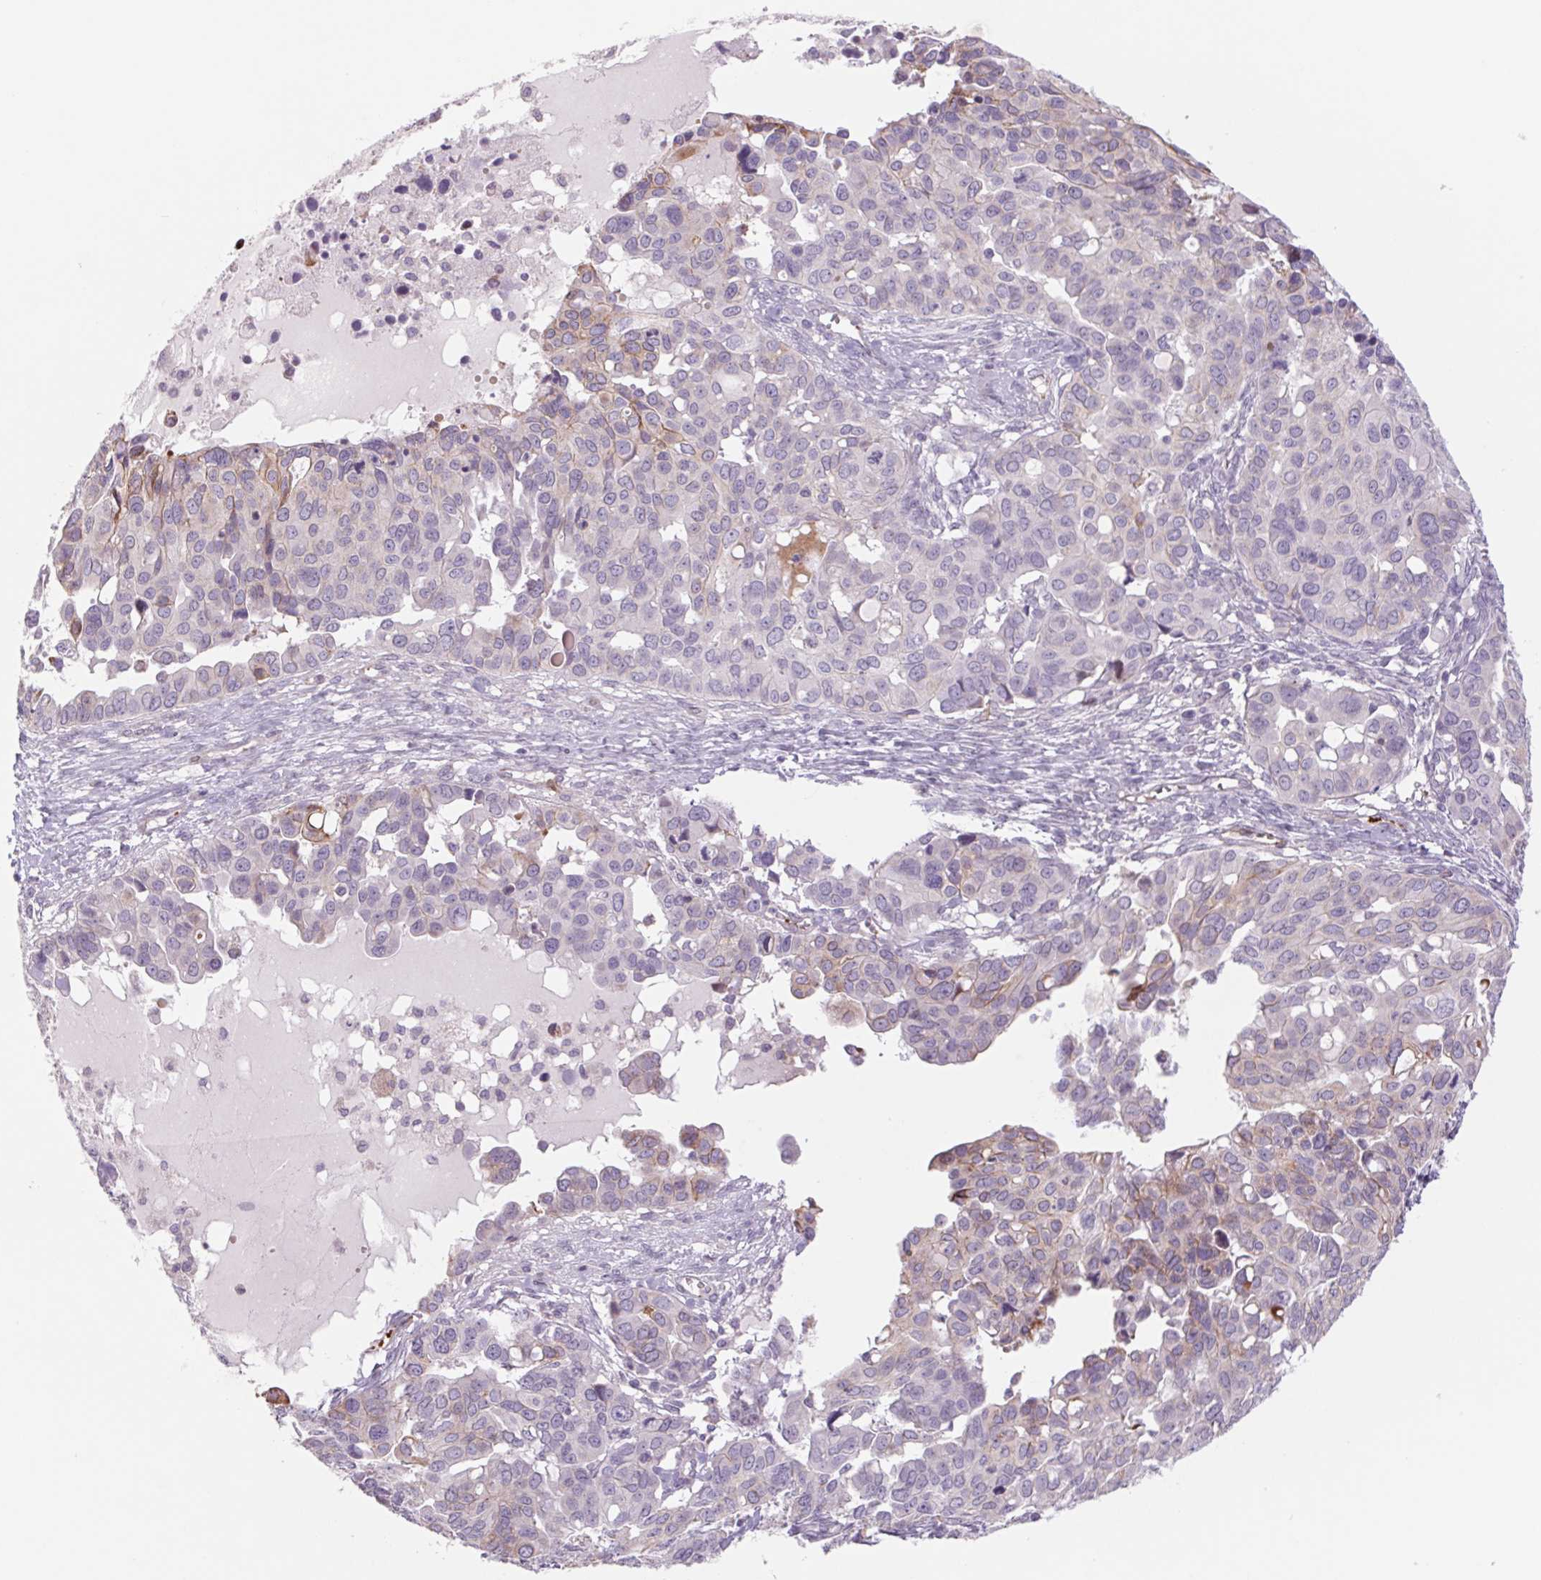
{"staining": {"intensity": "weak", "quantity": "<25%", "location": "cytoplasmic/membranous"}, "tissue": "ovarian cancer", "cell_type": "Tumor cells", "image_type": "cancer", "snomed": [{"axis": "morphology", "description": "Carcinoma, endometroid"}, {"axis": "topography", "description": "Ovary"}], "caption": "Immunohistochemistry of human ovarian endometroid carcinoma exhibits no positivity in tumor cells. (DAB (3,3'-diaminobenzidine) IHC with hematoxylin counter stain).", "gene": "MS4A13", "patient": {"sex": "female", "age": 78}}